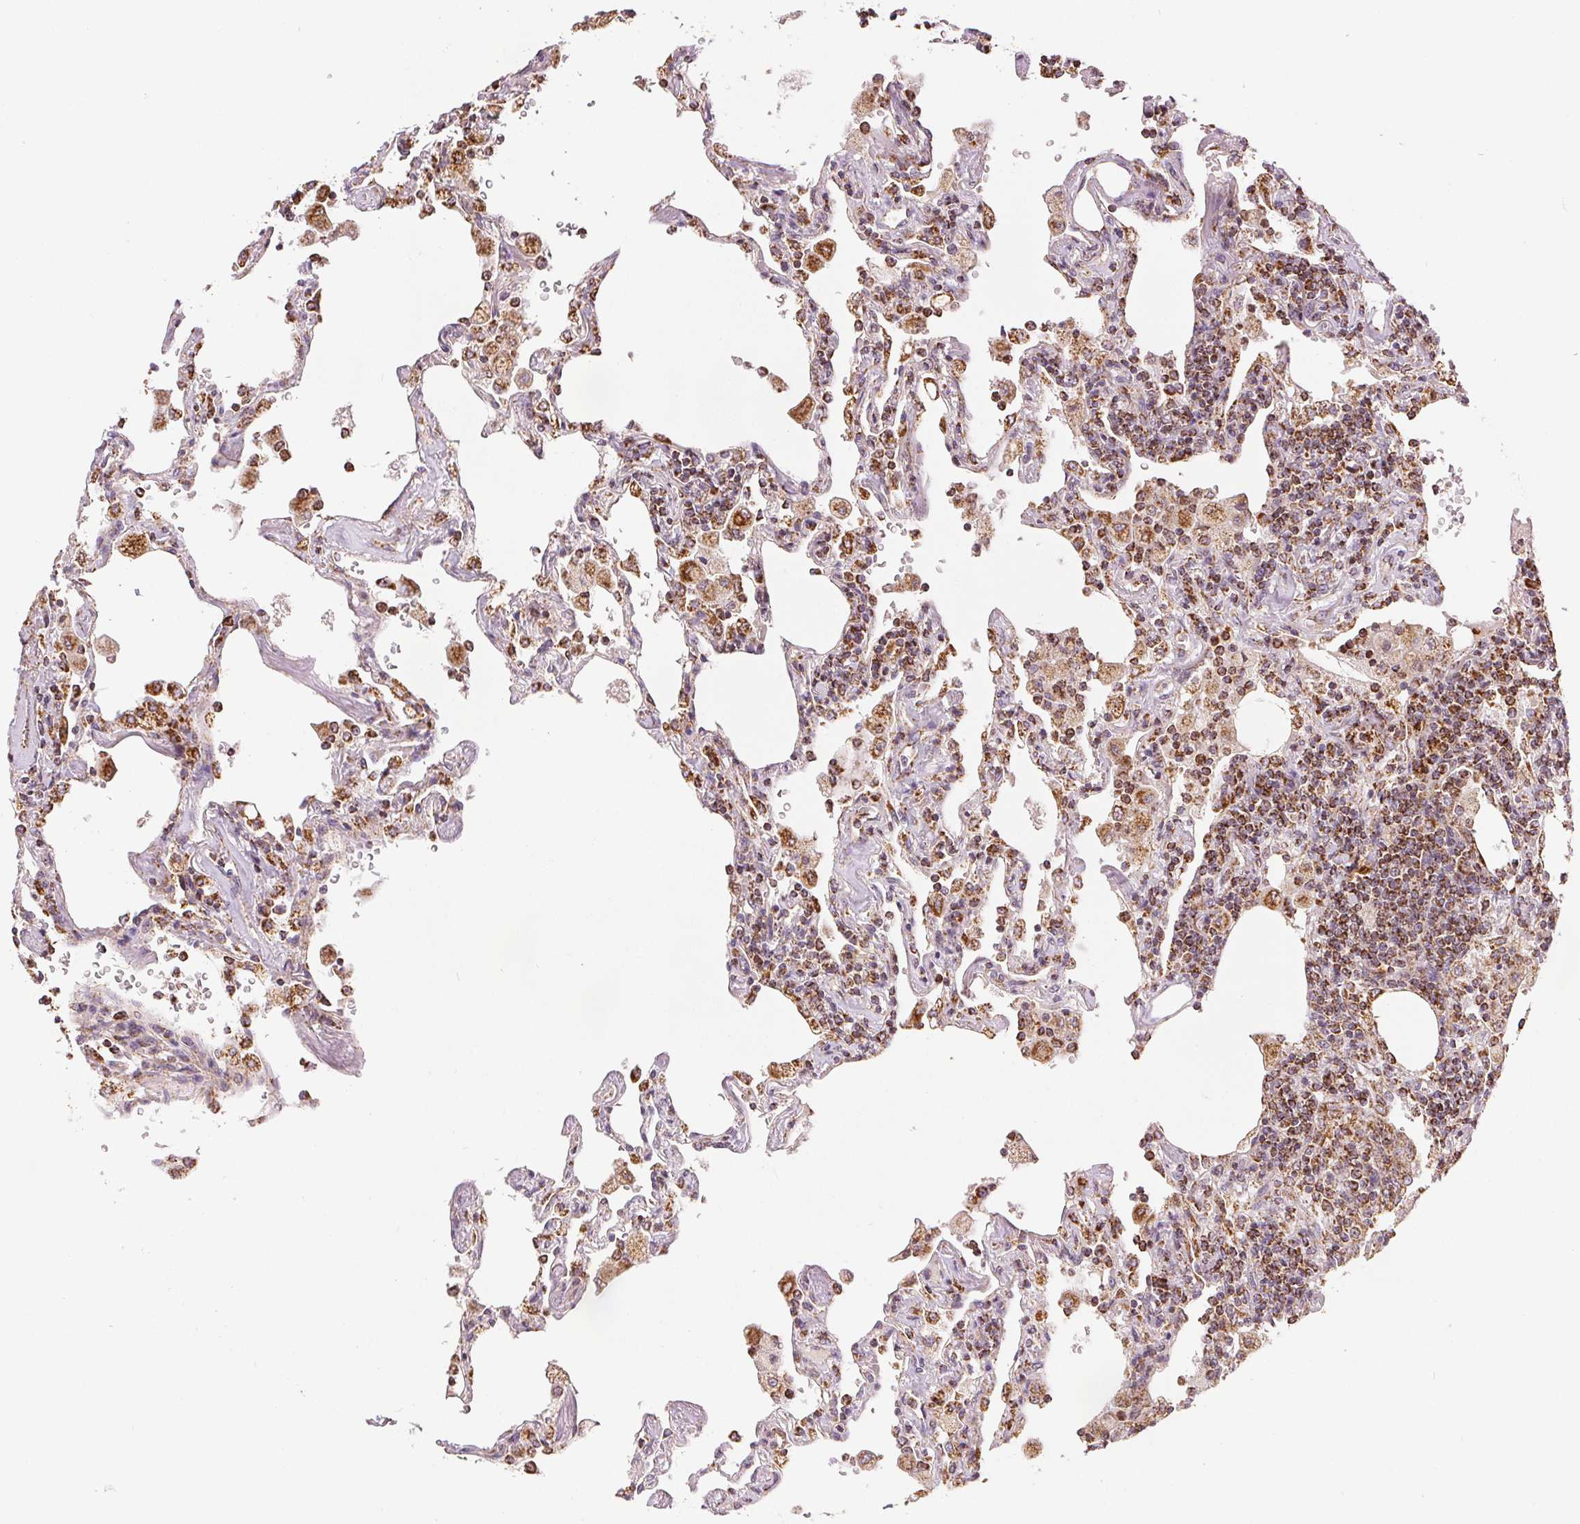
{"staining": {"intensity": "moderate", "quantity": ">75%", "location": "cytoplasmic/membranous"}, "tissue": "lymphoma", "cell_type": "Tumor cells", "image_type": "cancer", "snomed": [{"axis": "morphology", "description": "Malignant lymphoma, non-Hodgkin's type, Low grade"}, {"axis": "topography", "description": "Lung"}], "caption": "Lymphoma stained with a protein marker displays moderate staining in tumor cells.", "gene": "SDHB", "patient": {"sex": "female", "age": 71}}